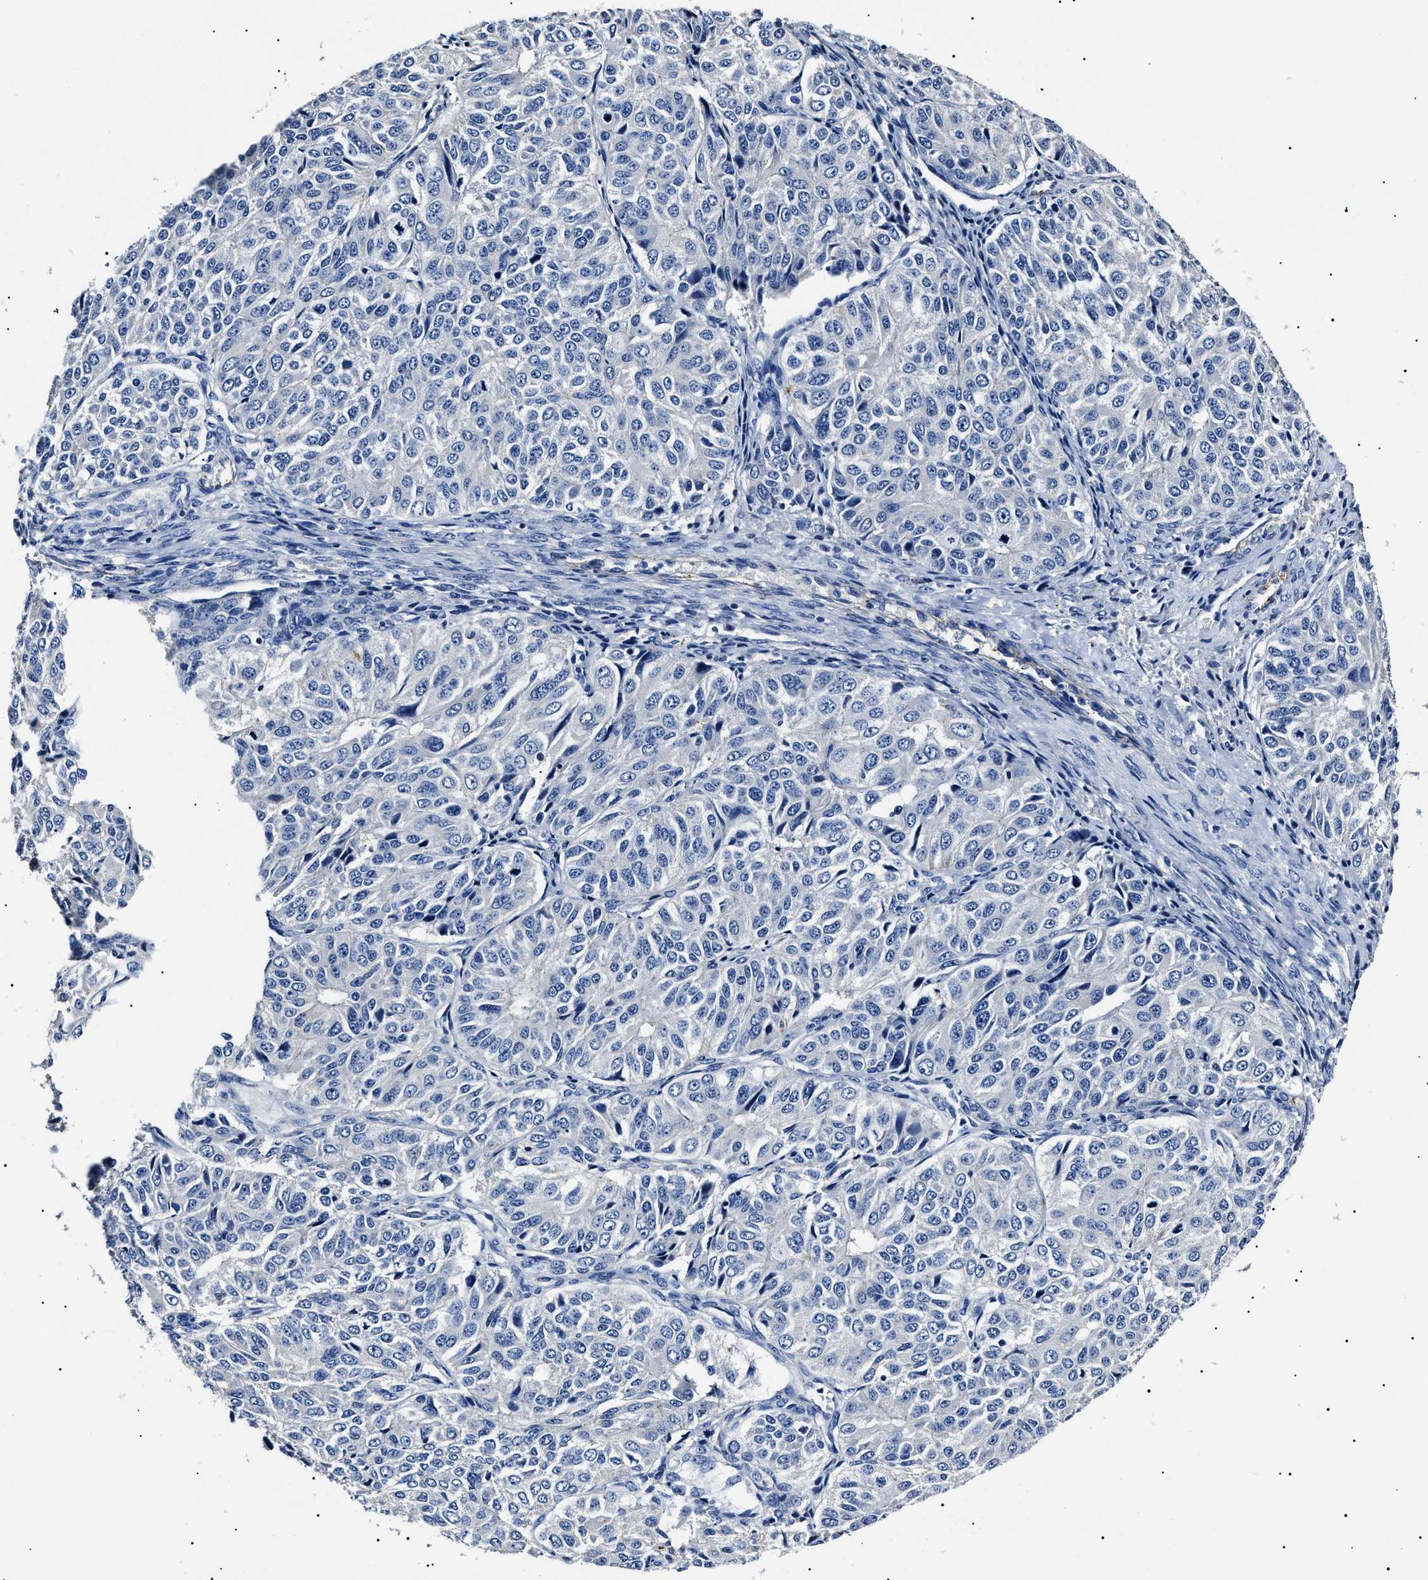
{"staining": {"intensity": "negative", "quantity": "none", "location": "none"}, "tissue": "ovarian cancer", "cell_type": "Tumor cells", "image_type": "cancer", "snomed": [{"axis": "morphology", "description": "Carcinoma, endometroid"}, {"axis": "topography", "description": "Ovary"}], "caption": "Tumor cells show no significant protein staining in endometroid carcinoma (ovarian). The staining was performed using DAB (3,3'-diaminobenzidine) to visualize the protein expression in brown, while the nuclei were stained in blue with hematoxylin (Magnification: 20x).", "gene": "KLHL42", "patient": {"sex": "female", "age": 51}}